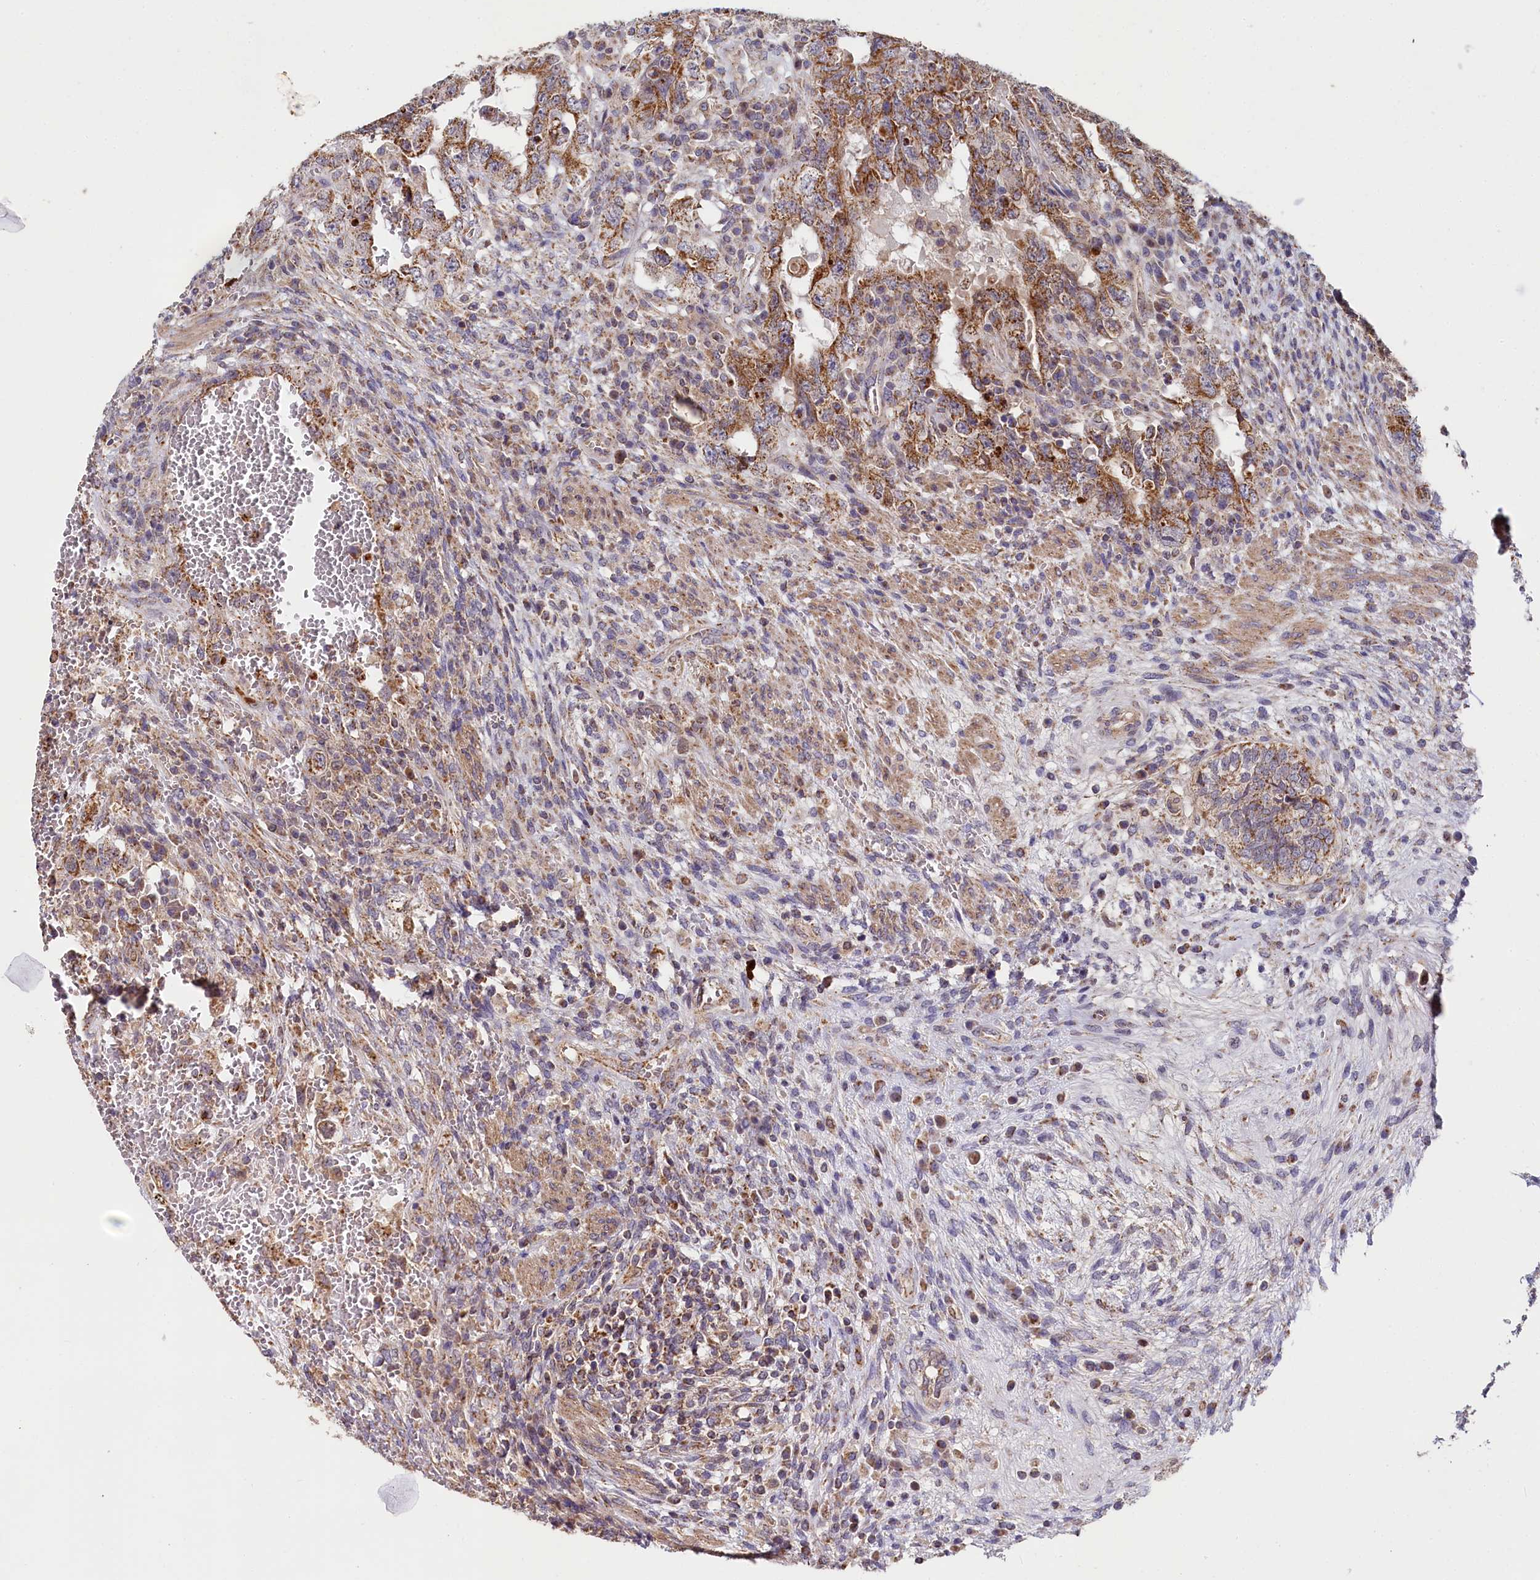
{"staining": {"intensity": "moderate", "quantity": ">75%", "location": "cytoplasmic/membranous"}, "tissue": "testis cancer", "cell_type": "Tumor cells", "image_type": "cancer", "snomed": [{"axis": "morphology", "description": "Carcinoma, Embryonal, NOS"}, {"axis": "topography", "description": "Testis"}], "caption": "Testis cancer (embryonal carcinoma) stained with DAB immunohistochemistry (IHC) demonstrates medium levels of moderate cytoplasmic/membranous expression in about >75% of tumor cells. (IHC, brightfield microscopy, high magnification).", "gene": "SPRYD3", "patient": {"sex": "male", "age": 26}}